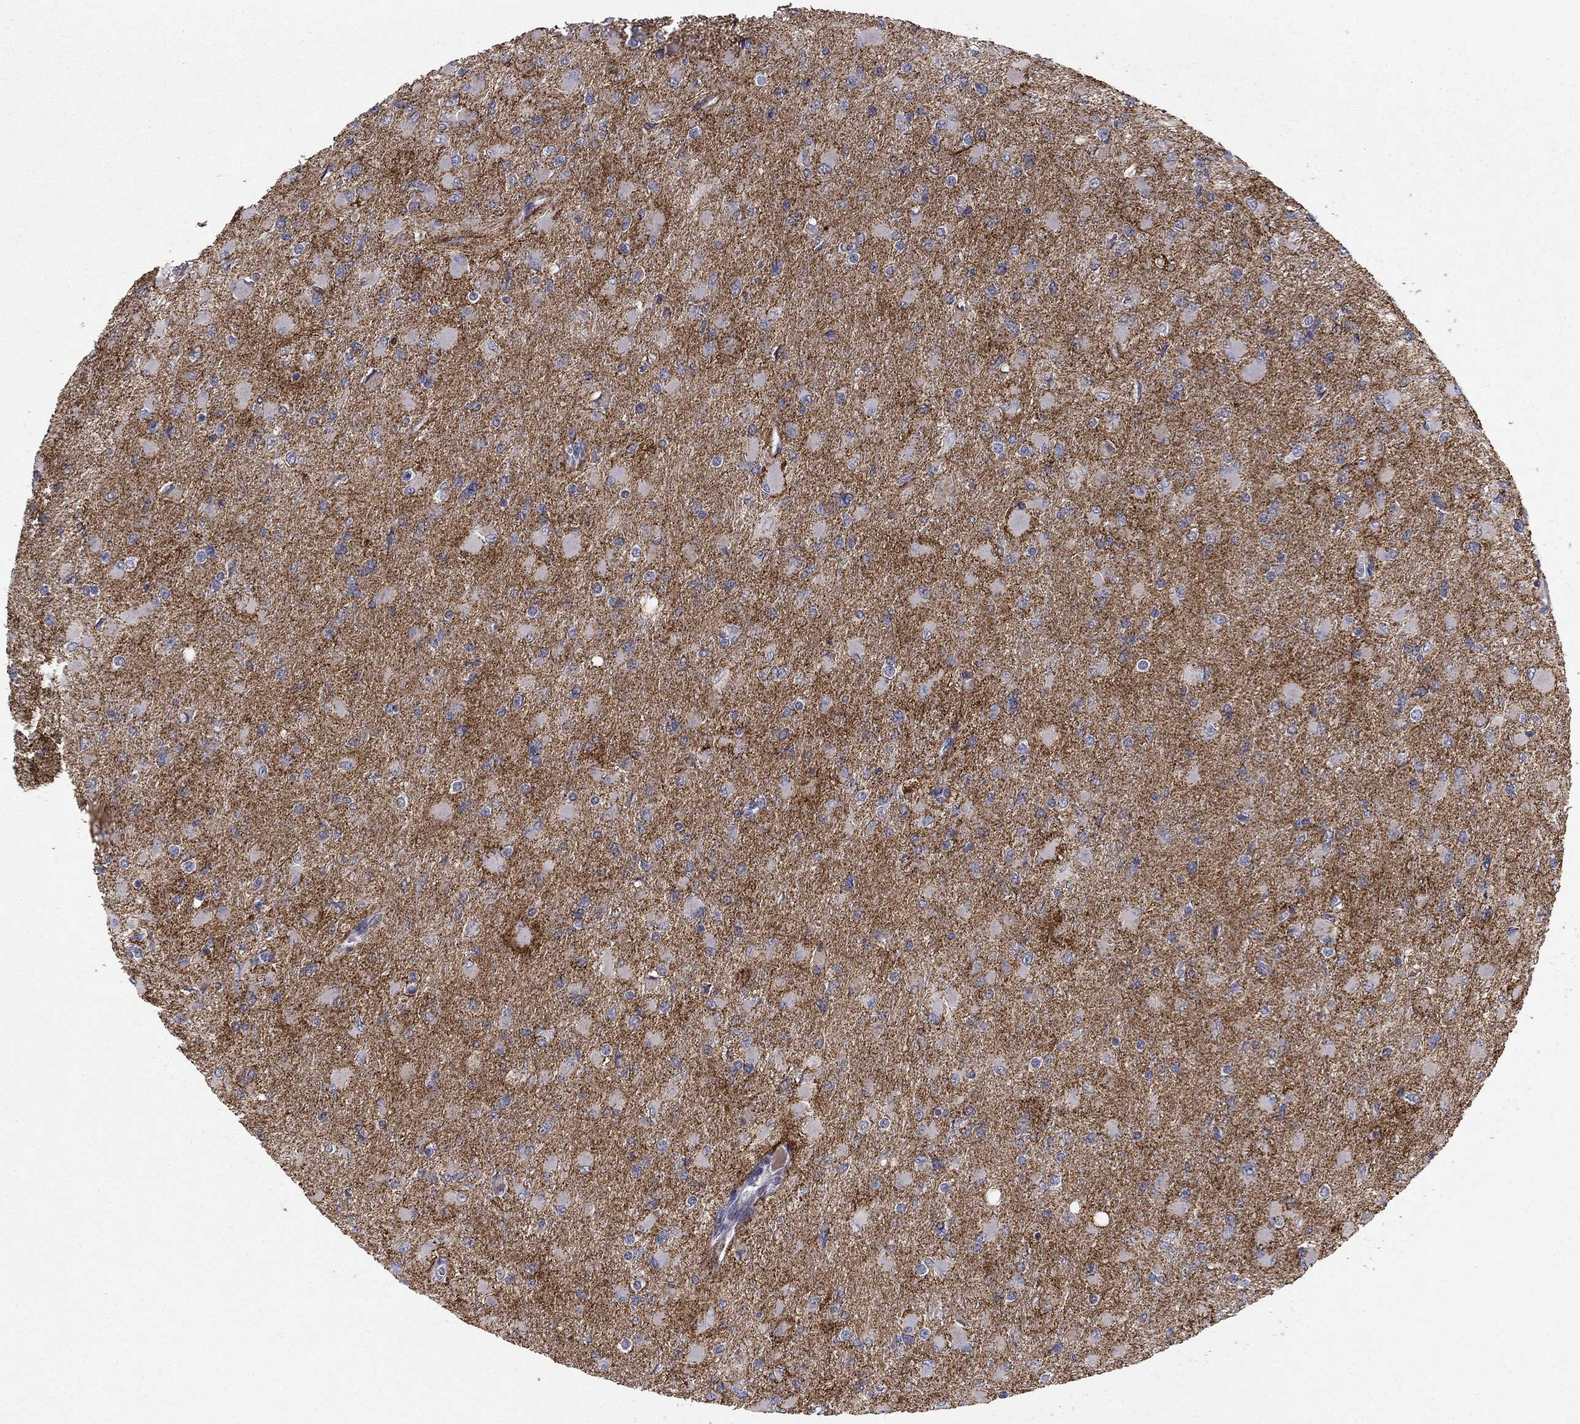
{"staining": {"intensity": "negative", "quantity": "none", "location": "none"}, "tissue": "glioma", "cell_type": "Tumor cells", "image_type": "cancer", "snomed": [{"axis": "morphology", "description": "Glioma, malignant, High grade"}, {"axis": "topography", "description": "Cerebral cortex"}], "caption": "Immunohistochemistry of human glioma reveals no expression in tumor cells.", "gene": "SEPTIN3", "patient": {"sex": "female", "age": 36}}